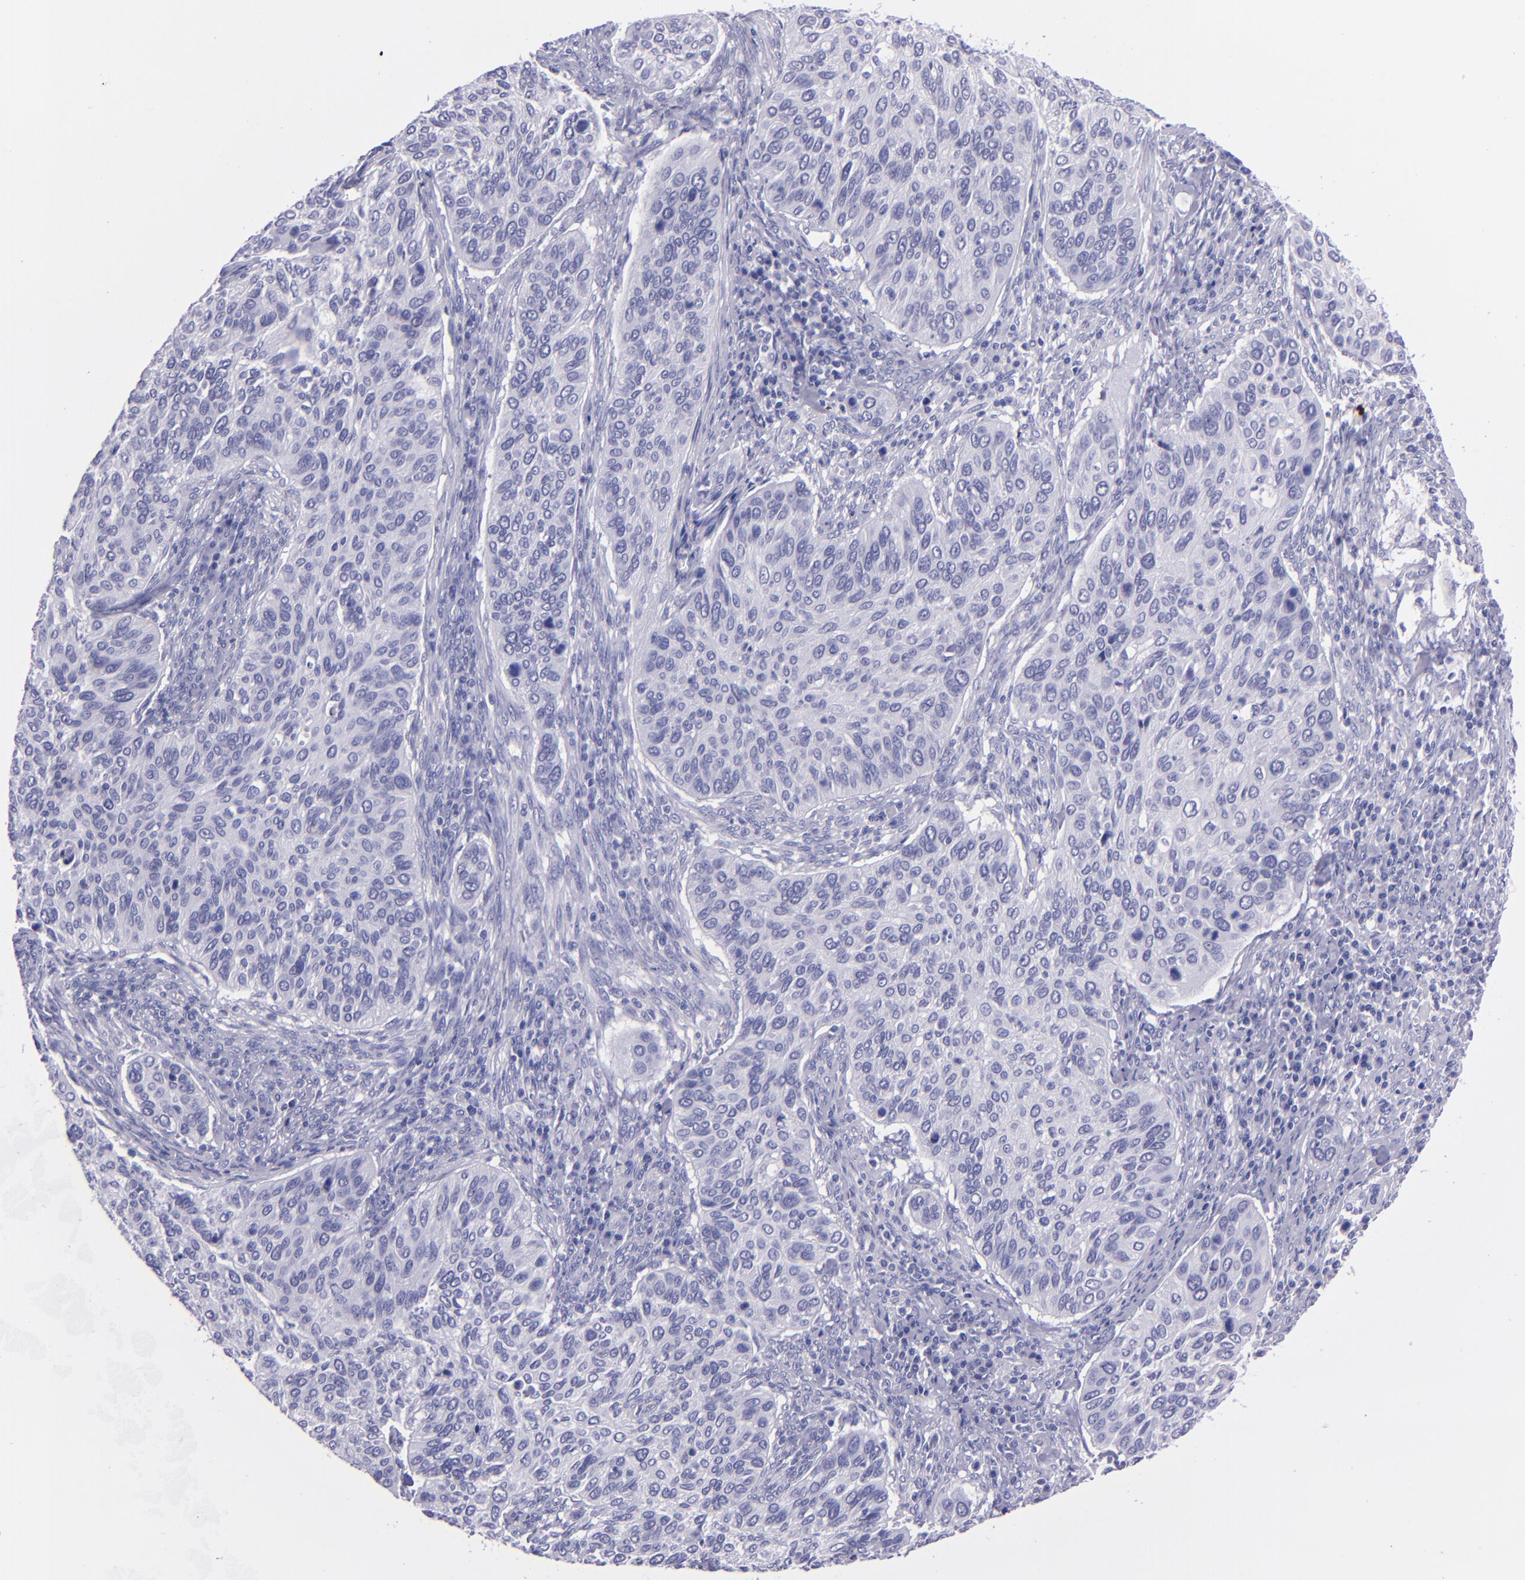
{"staining": {"intensity": "negative", "quantity": "none", "location": "none"}, "tissue": "cervical cancer", "cell_type": "Tumor cells", "image_type": "cancer", "snomed": [{"axis": "morphology", "description": "Adenocarcinoma, NOS"}, {"axis": "topography", "description": "Cervix"}], "caption": "Human cervical cancer stained for a protein using IHC exhibits no positivity in tumor cells.", "gene": "TNNT3", "patient": {"sex": "female", "age": 29}}